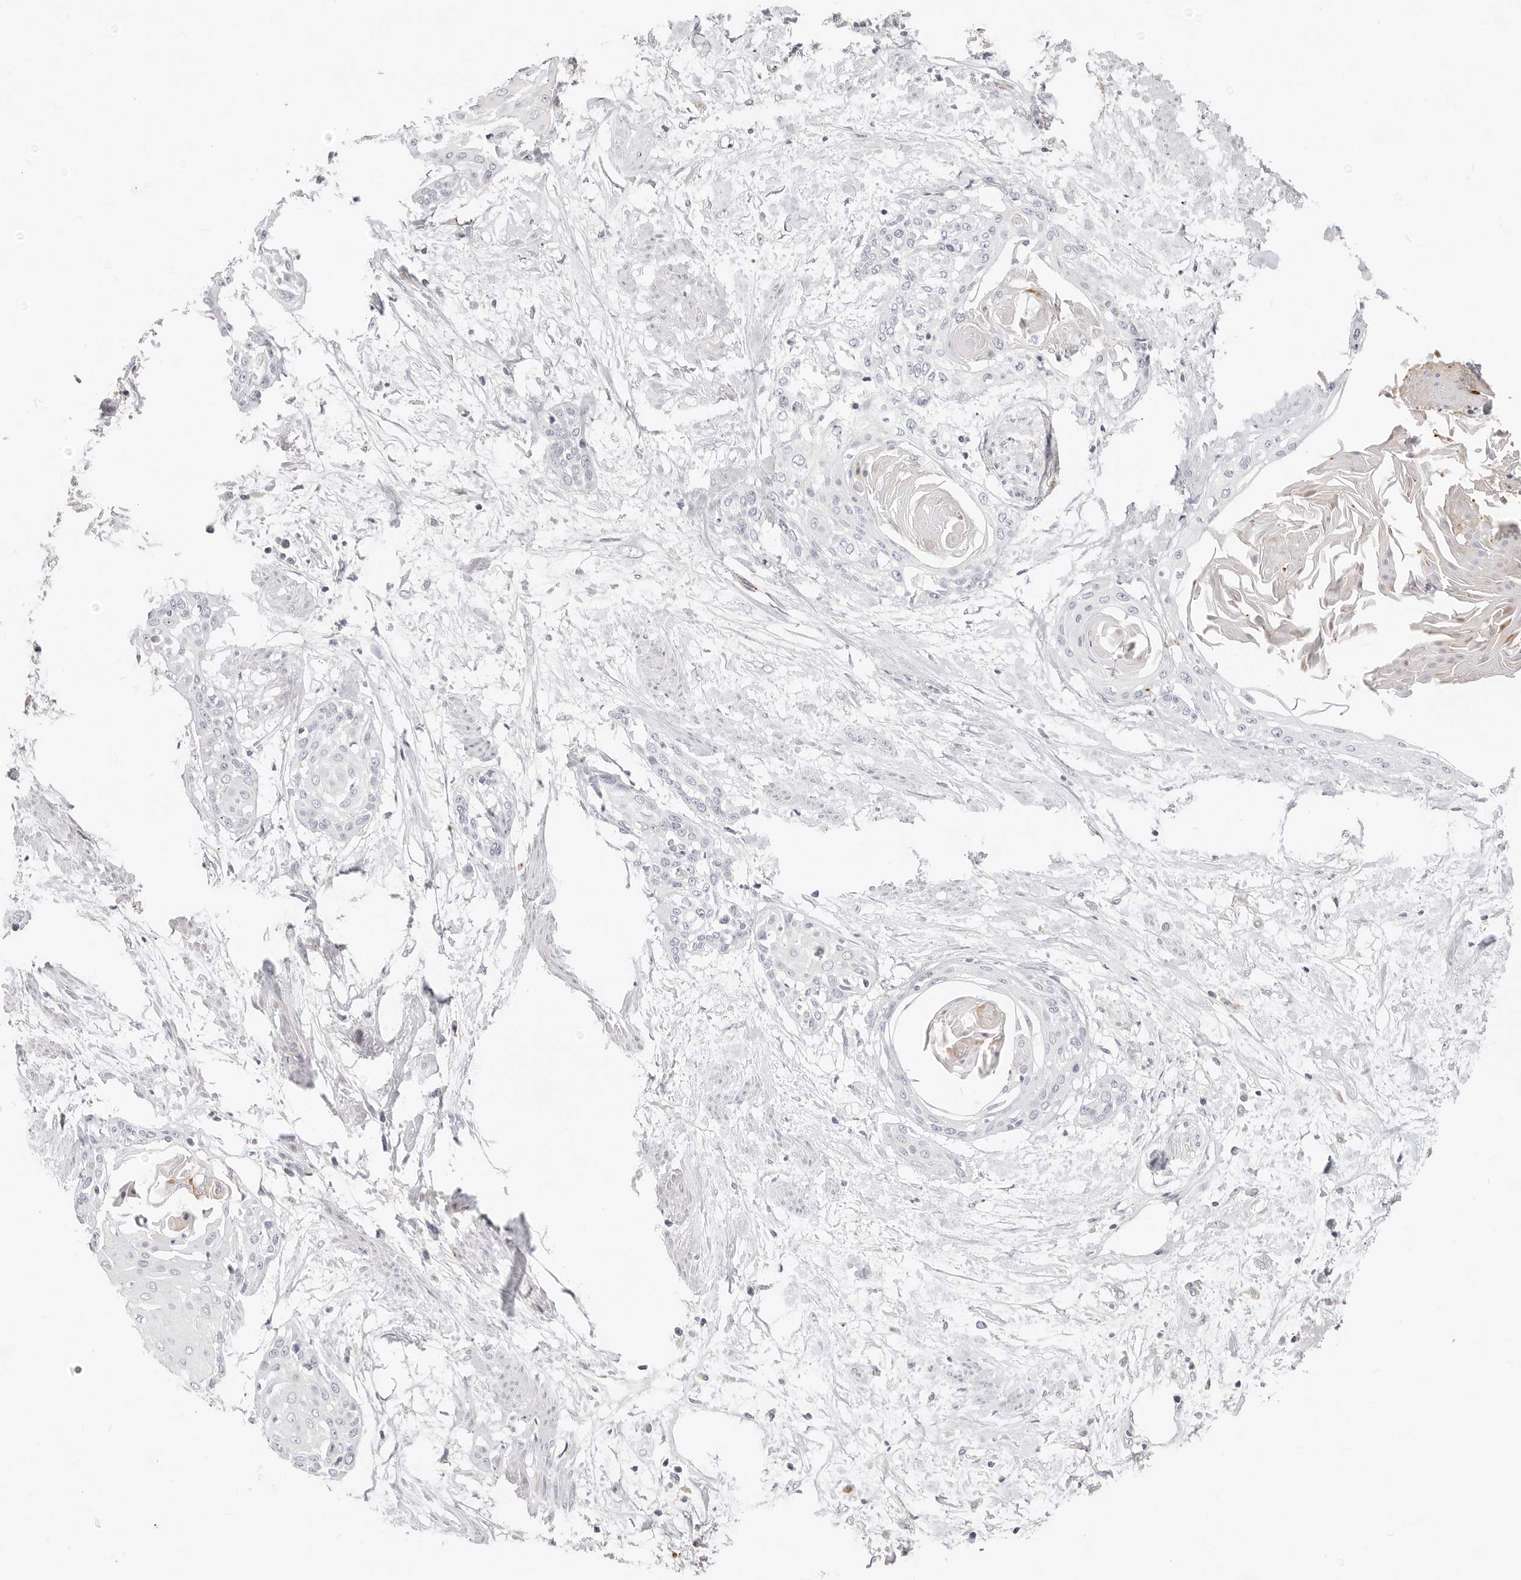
{"staining": {"intensity": "negative", "quantity": "none", "location": "none"}, "tissue": "cervical cancer", "cell_type": "Tumor cells", "image_type": "cancer", "snomed": [{"axis": "morphology", "description": "Squamous cell carcinoma, NOS"}, {"axis": "topography", "description": "Cervix"}], "caption": "Histopathology image shows no significant protein staining in tumor cells of squamous cell carcinoma (cervical).", "gene": "ZRANB1", "patient": {"sex": "female", "age": 57}}